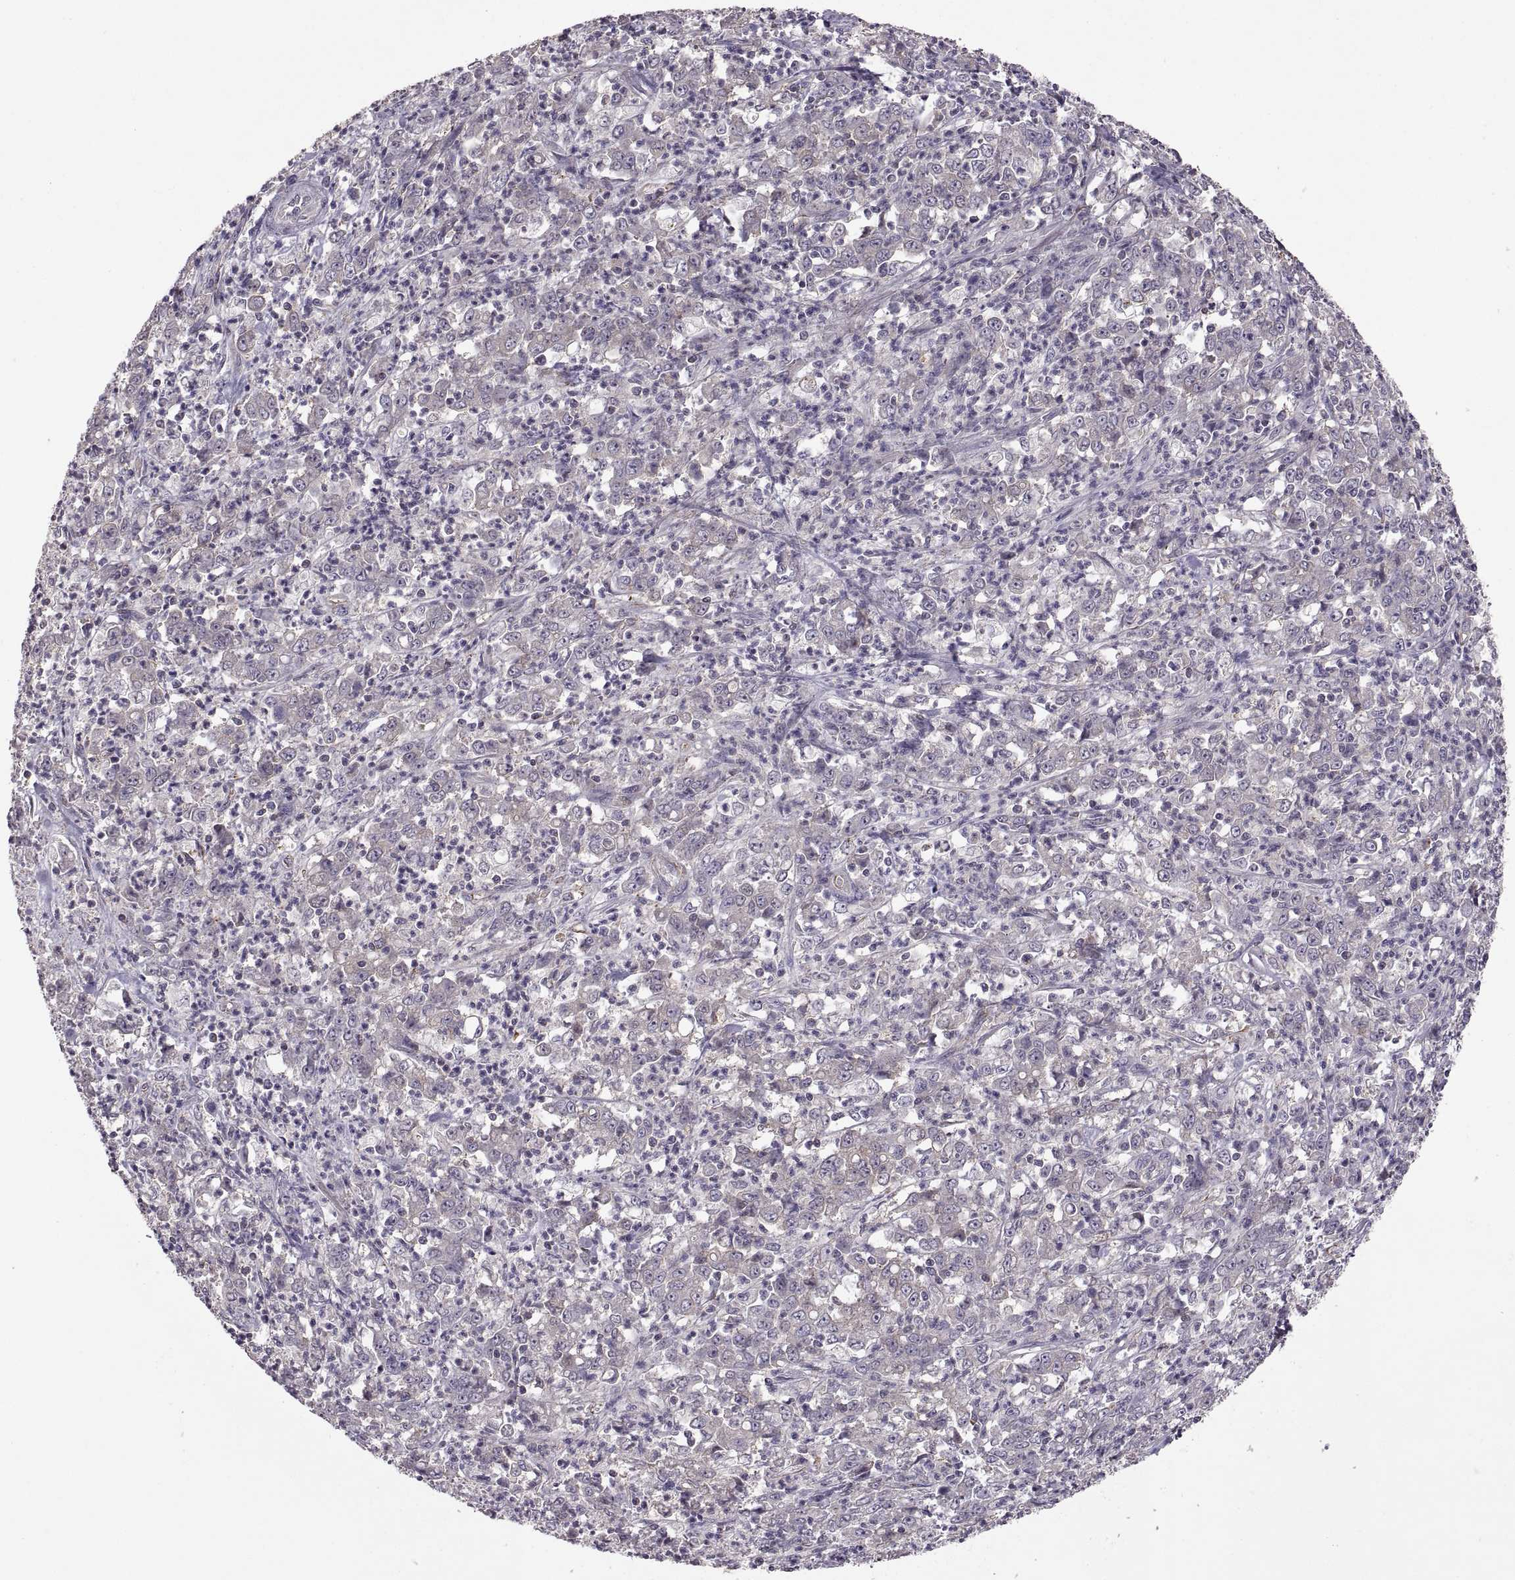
{"staining": {"intensity": "negative", "quantity": "none", "location": "none"}, "tissue": "stomach cancer", "cell_type": "Tumor cells", "image_type": "cancer", "snomed": [{"axis": "morphology", "description": "Adenocarcinoma, NOS"}, {"axis": "topography", "description": "Stomach, lower"}], "caption": "Tumor cells show no significant protein expression in stomach cancer.", "gene": "NMNAT2", "patient": {"sex": "female", "age": 71}}